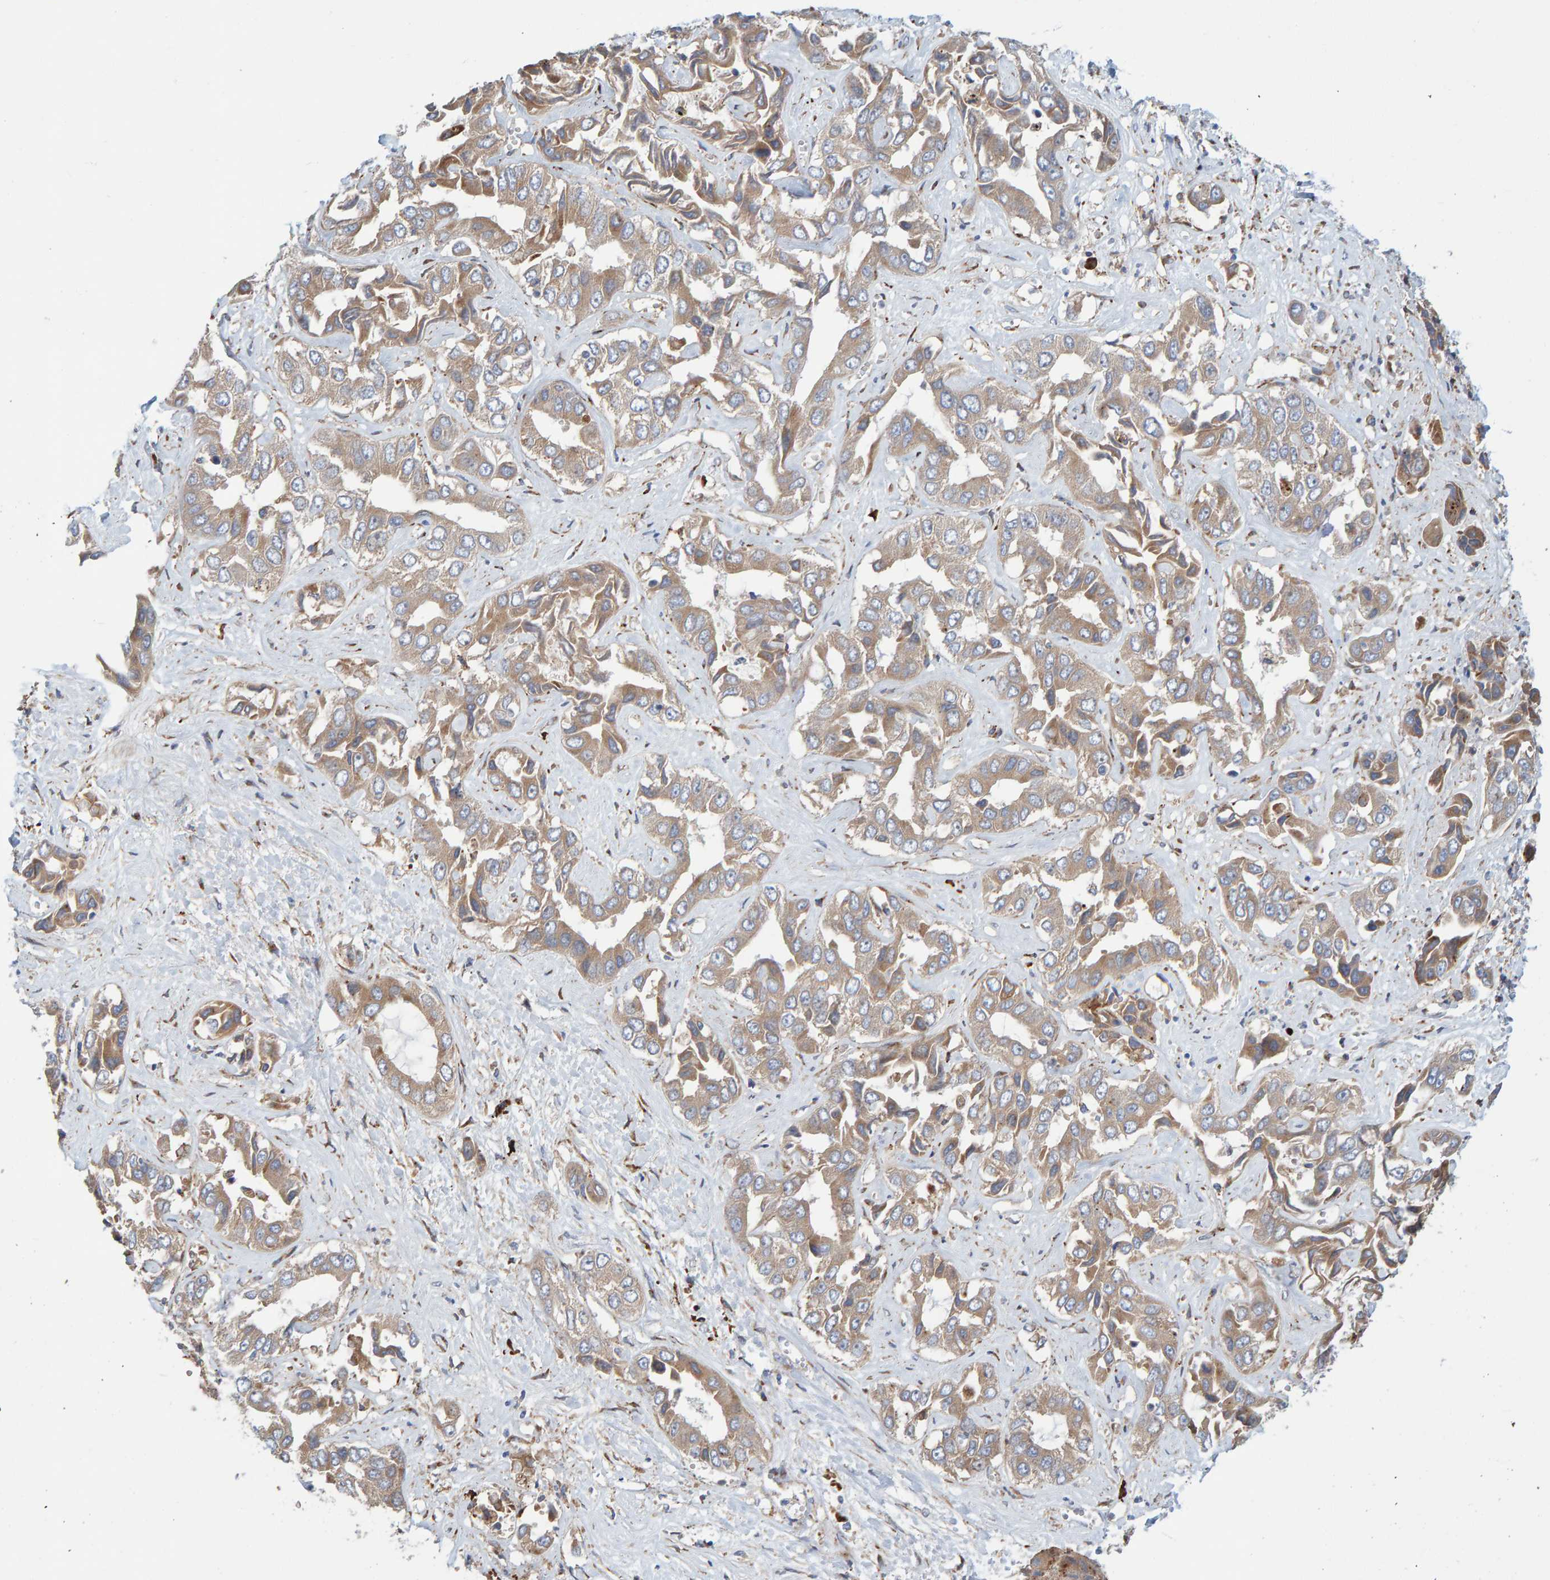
{"staining": {"intensity": "weak", "quantity": ">75%", "location": "cytoplasmic/membranous"}, "tissue": "liver cancer", "cell_type": "Tumor cells", "image_type": "cancer", "snomed": [{"axis": "morphology", "description": "Cholangiocarcinoma"}, {"axis": "topography", "description": "Liver"}], "caption": "IHC (DAB) staining of human liver cholangiocarcinoma shows weak cytoplasmic/membranous protein staining in about >75% of tumor cells. The protein is stained brown, and the nuclei are stained in blue (DAB IHC with brightfield microscopy, high magnification).", "gene": "KIAA0753", "patient": {"sex": "female", "age": 52}}